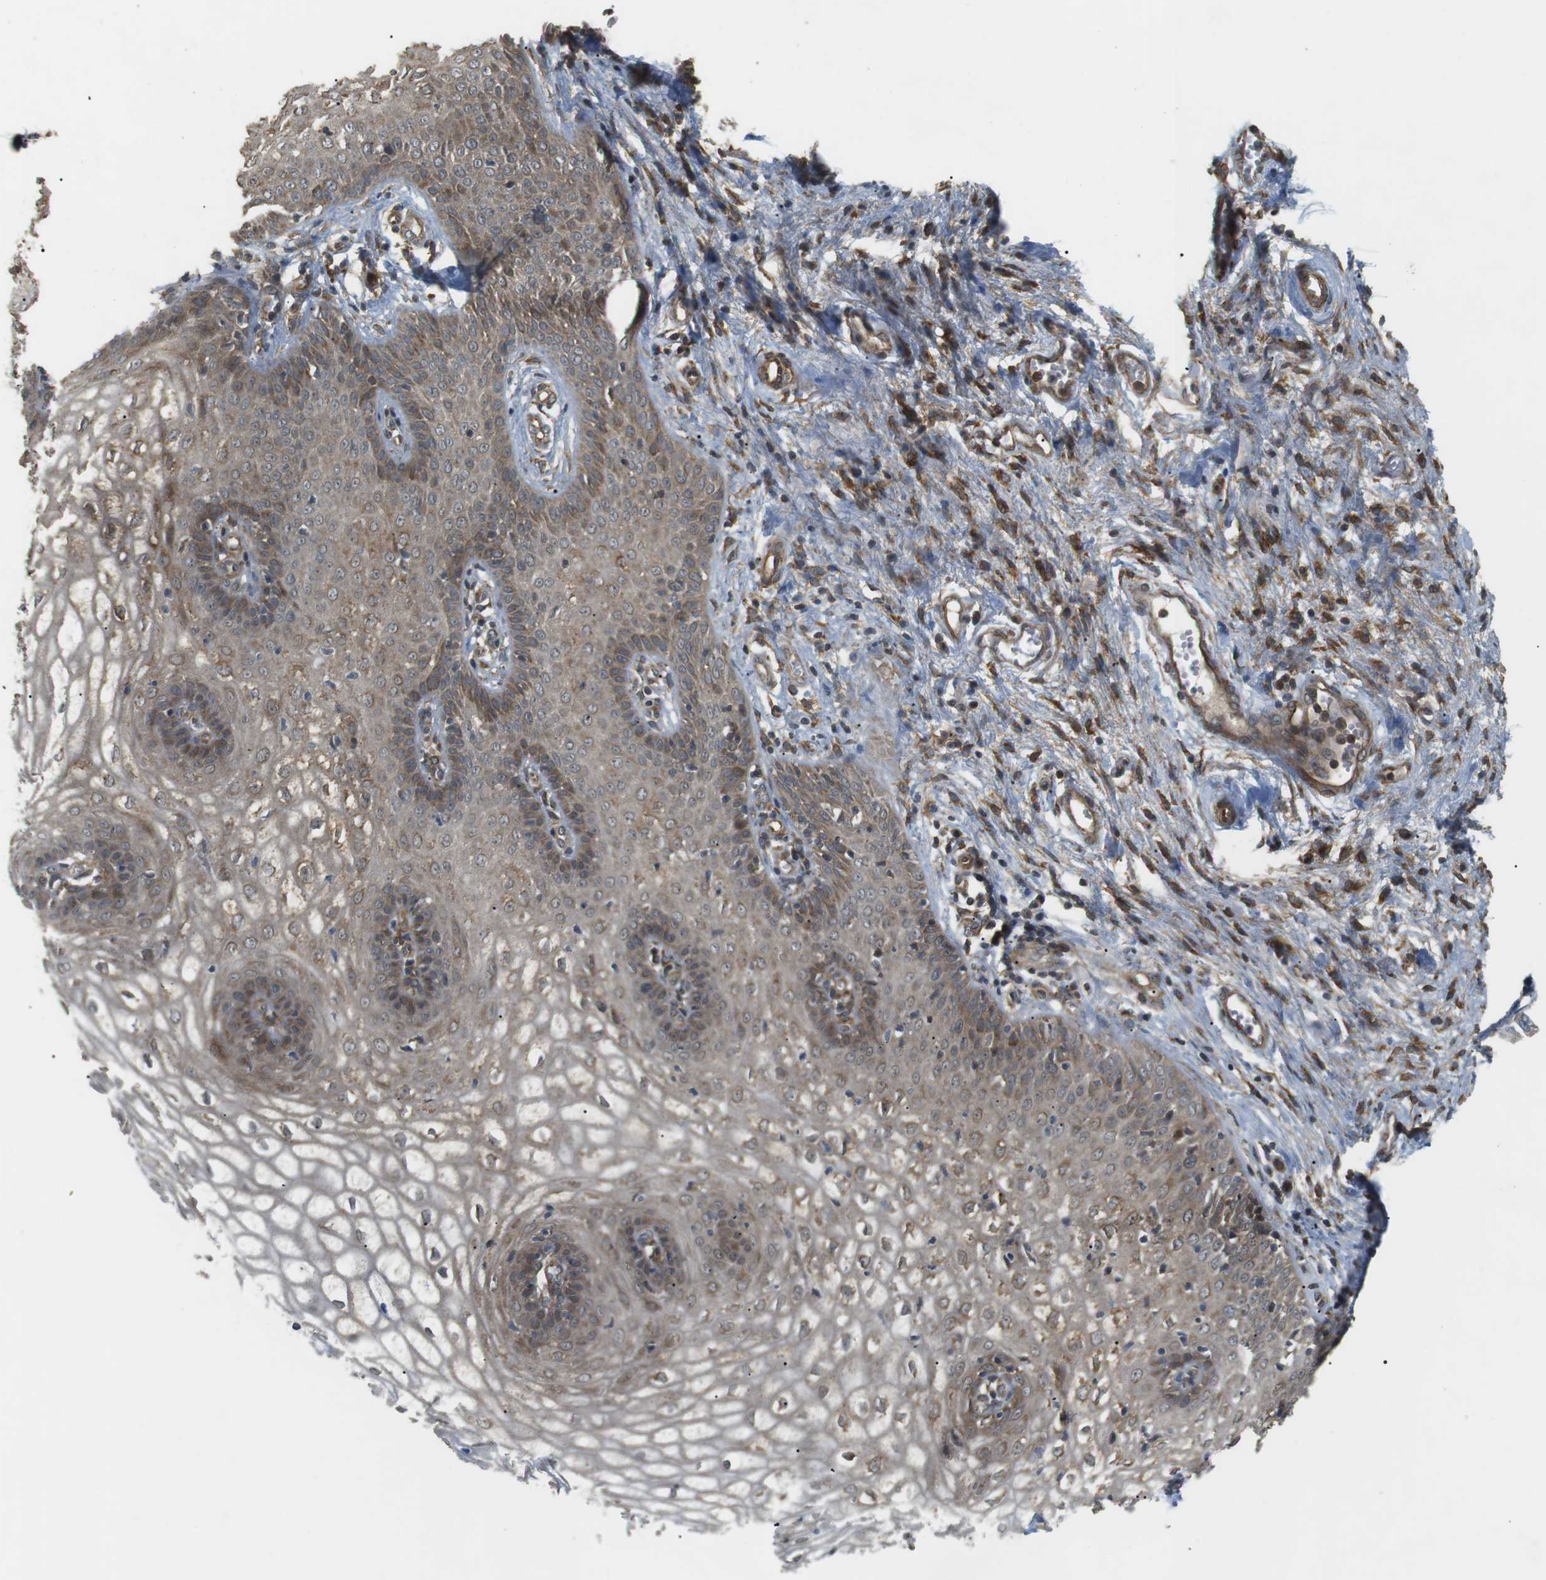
{"staining": {"intensity": "moderate", "quantity": ">75%", "location": "cytoplasmic/membranous"}, "tissue": "vagina", "cell_type": "Squamous epithelial cells", "image_type": "normal", "snomed": [{"axis": "morphology", "description": "Normal tissue, NOS"}, {"axis": "topography", "description": "Vagina"}], "caption": "Immunohistochemical staining of normal vagina exhibits >75% levels of moderate cytoplasmic/membranous protein positivity in approximately >75% of squamous epithelial cells.", "gene": "KANK2", "patient": {"sex": "female", "age": 34}}